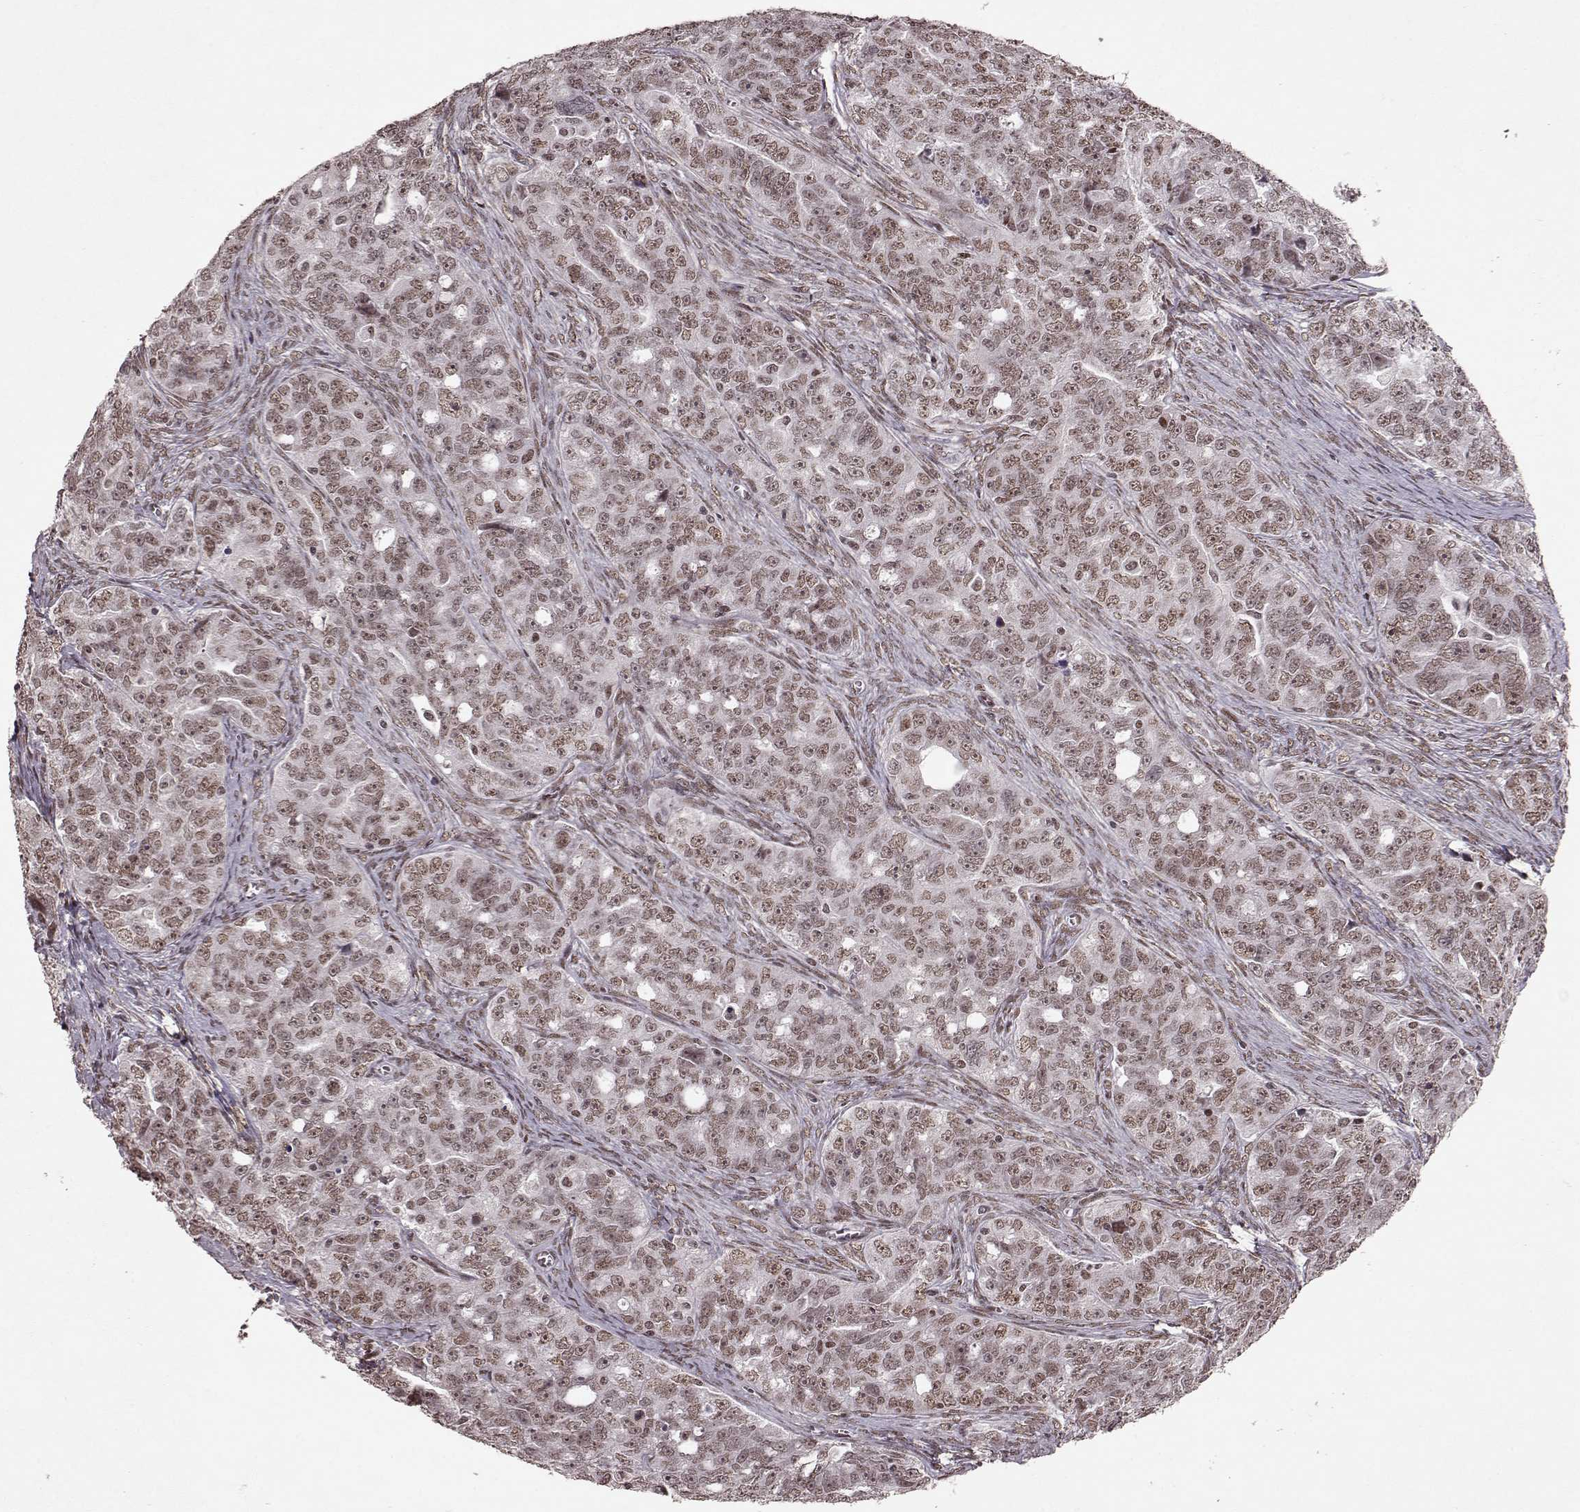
{"staining": {"intensity": "weak", "quantity": ">75%", "location": "nuclear"}, "tissue": "ovarian cancer", "cell_type": "Tumor cells", "image_type": "cancer", "snomed": [{"axis": "morphology", "description": "Cystadenocarcinoma, serous, NOS"}, {"axis": "topography", "description": "Ovary"}], "caption": "The micrograph exhibits a brown stain indicating the presence of a protein in the nuclear of tumor cells in ovarian serous cystadenocarcinoma.", "gene": "RRAGD", "patient": {"sex": "female", "age": 51}}